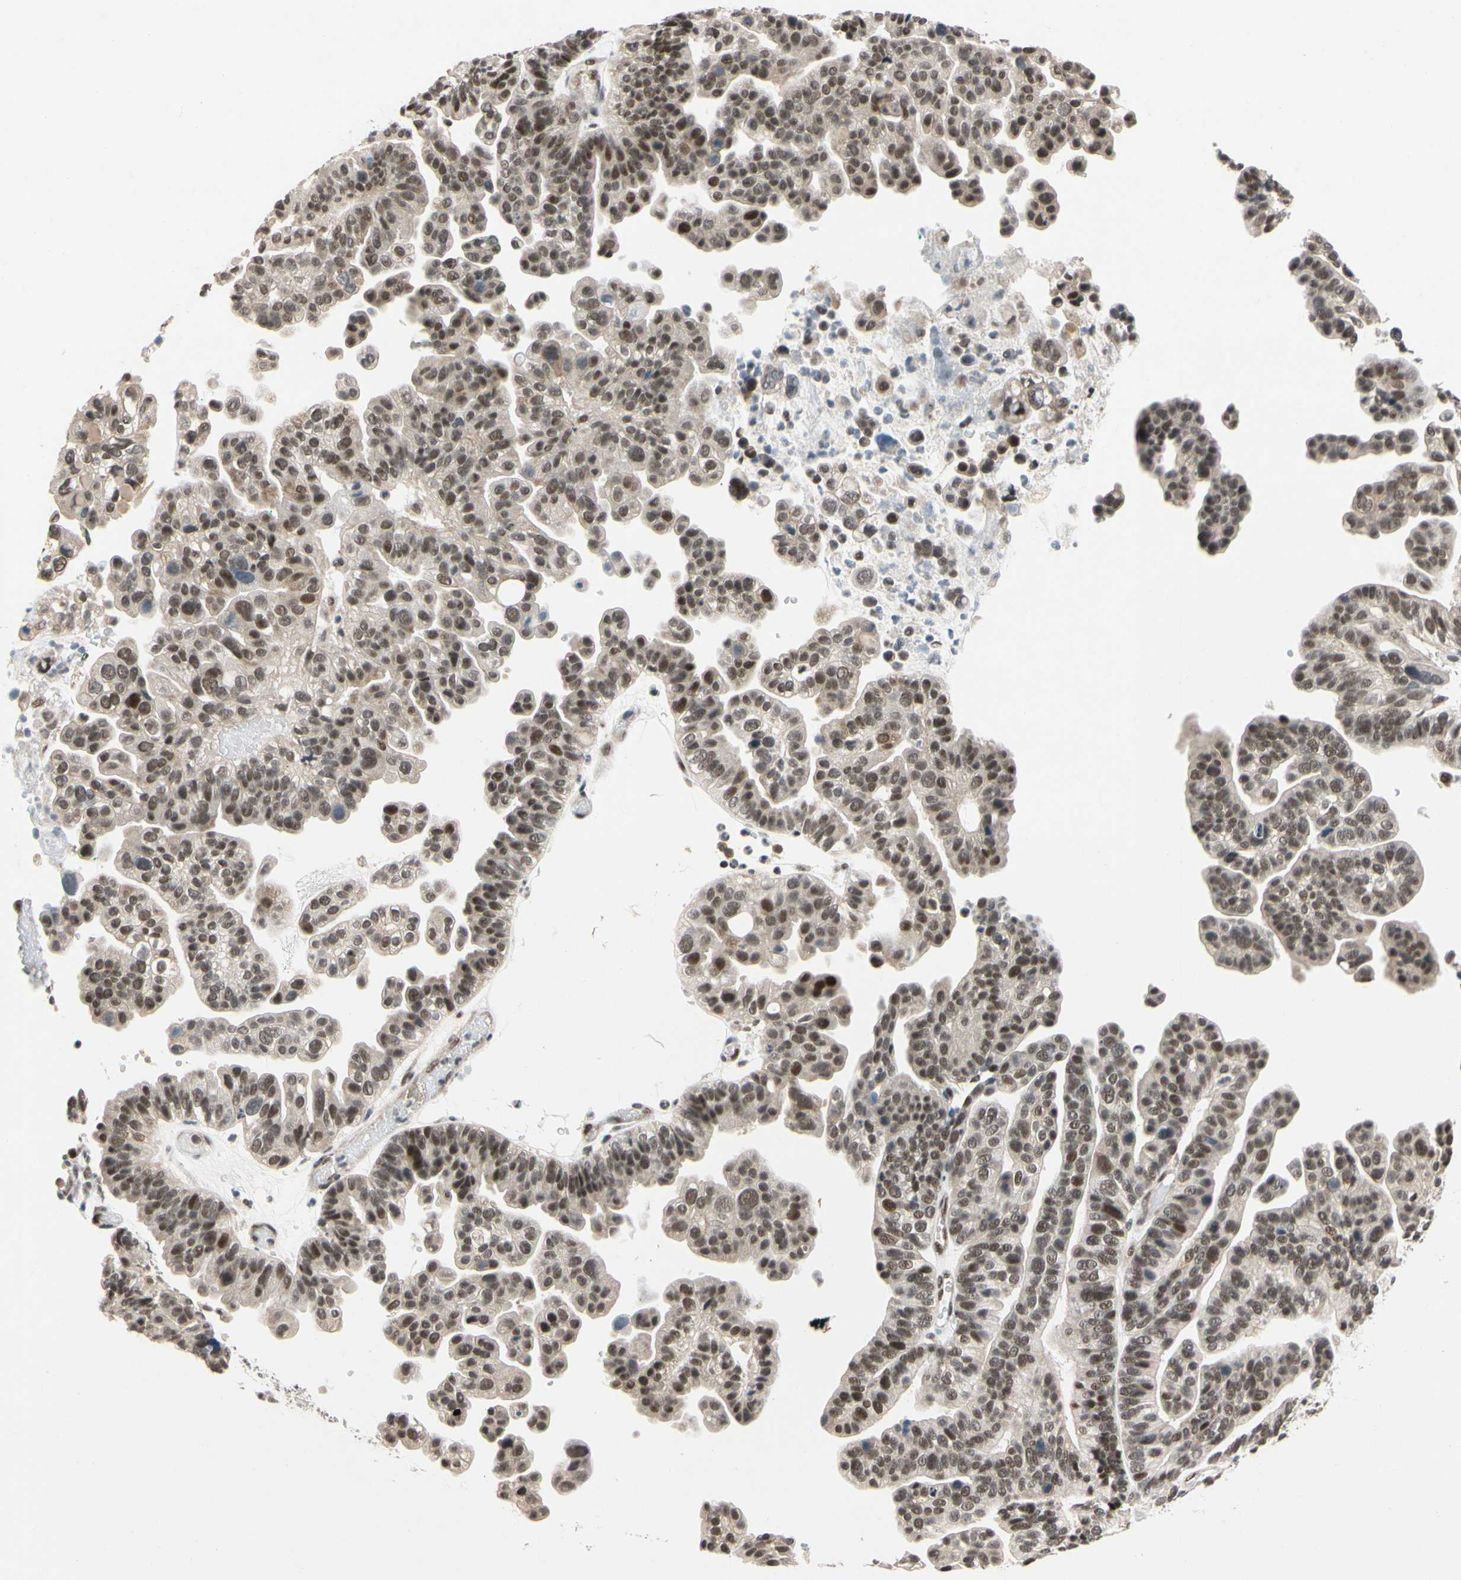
{"staining": {"intensity": "moderate", "quantity": ">75%", "location": "nuclear"}, "tissue": "ovarian cancer", "cell_type": "Tumor cells", "image_type": "cancer", "snomed": [{"axis": "morphology", "description": "Cystadenocarcinoma, serous, NOS"}, {"axis": "topography", "description": "Ovary"}], "caption": "This is a micrograph of immunohistochemistry staining of ovarian cancer, which shows moderate staining in the nuclear of tumor cells.", "gene": "TAF4", "patient": {"sex": "female", "age": 56}}